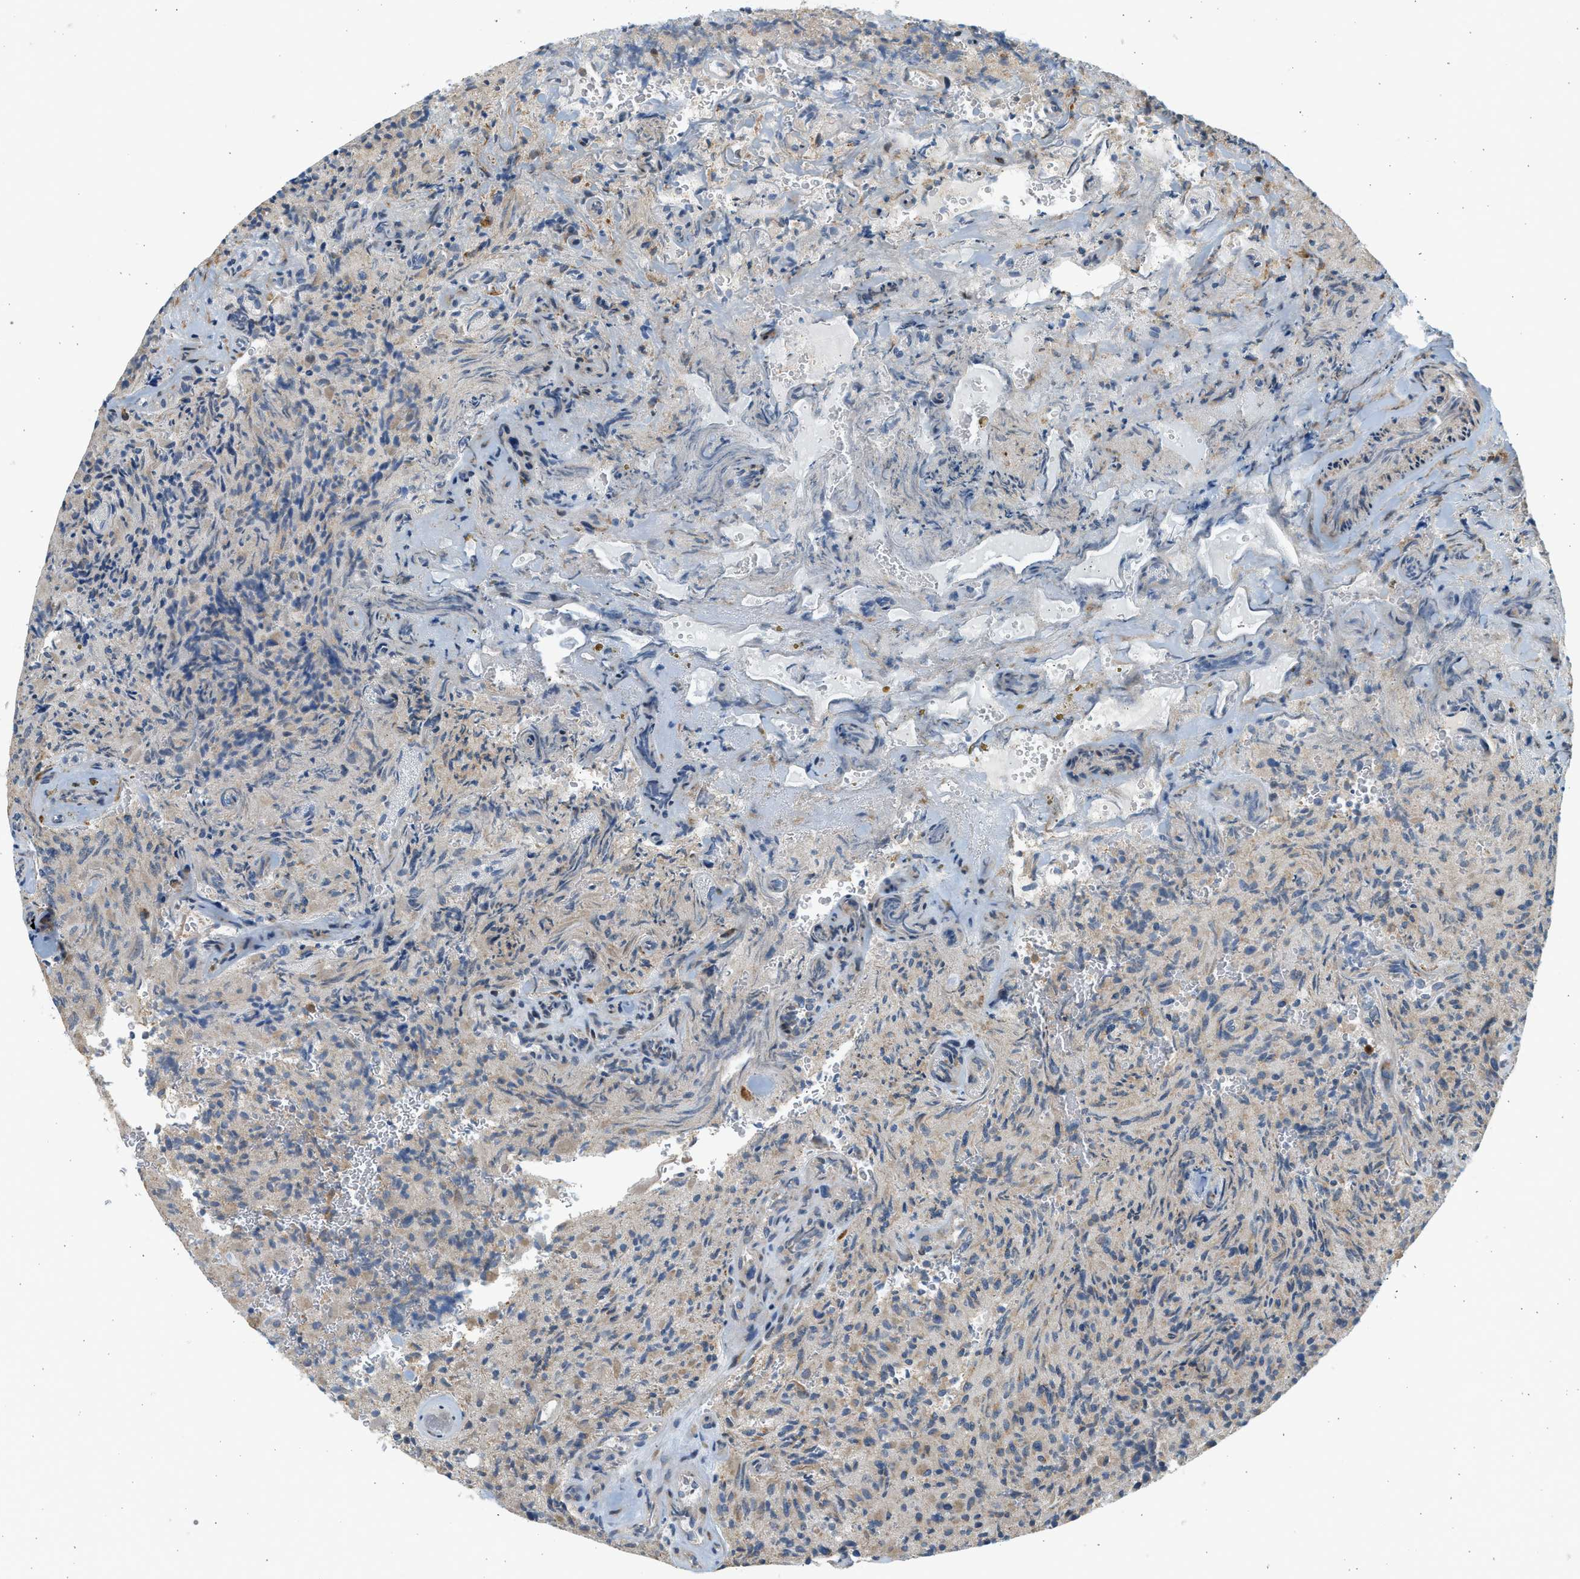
{"staining": {"intensity": "weak", "quantity": "<25%", "location": "cytoplasmic/membranous"}, "tissue": "glioma", "cell_type": "Tumor cells", "image_type": "cancer", "snomed": [{"axis": "morphology", "description": "Glioma, malignant, High grade"}, {"axis": "topography", "description": "Brain"}], "caption": "This is an immunohistochemistry histopathology image of human malignant glioma (high-grade). There is no expression in tumor cells.", "gene": "NRSN2", "patient": {"sex": "male", "age": 71}}